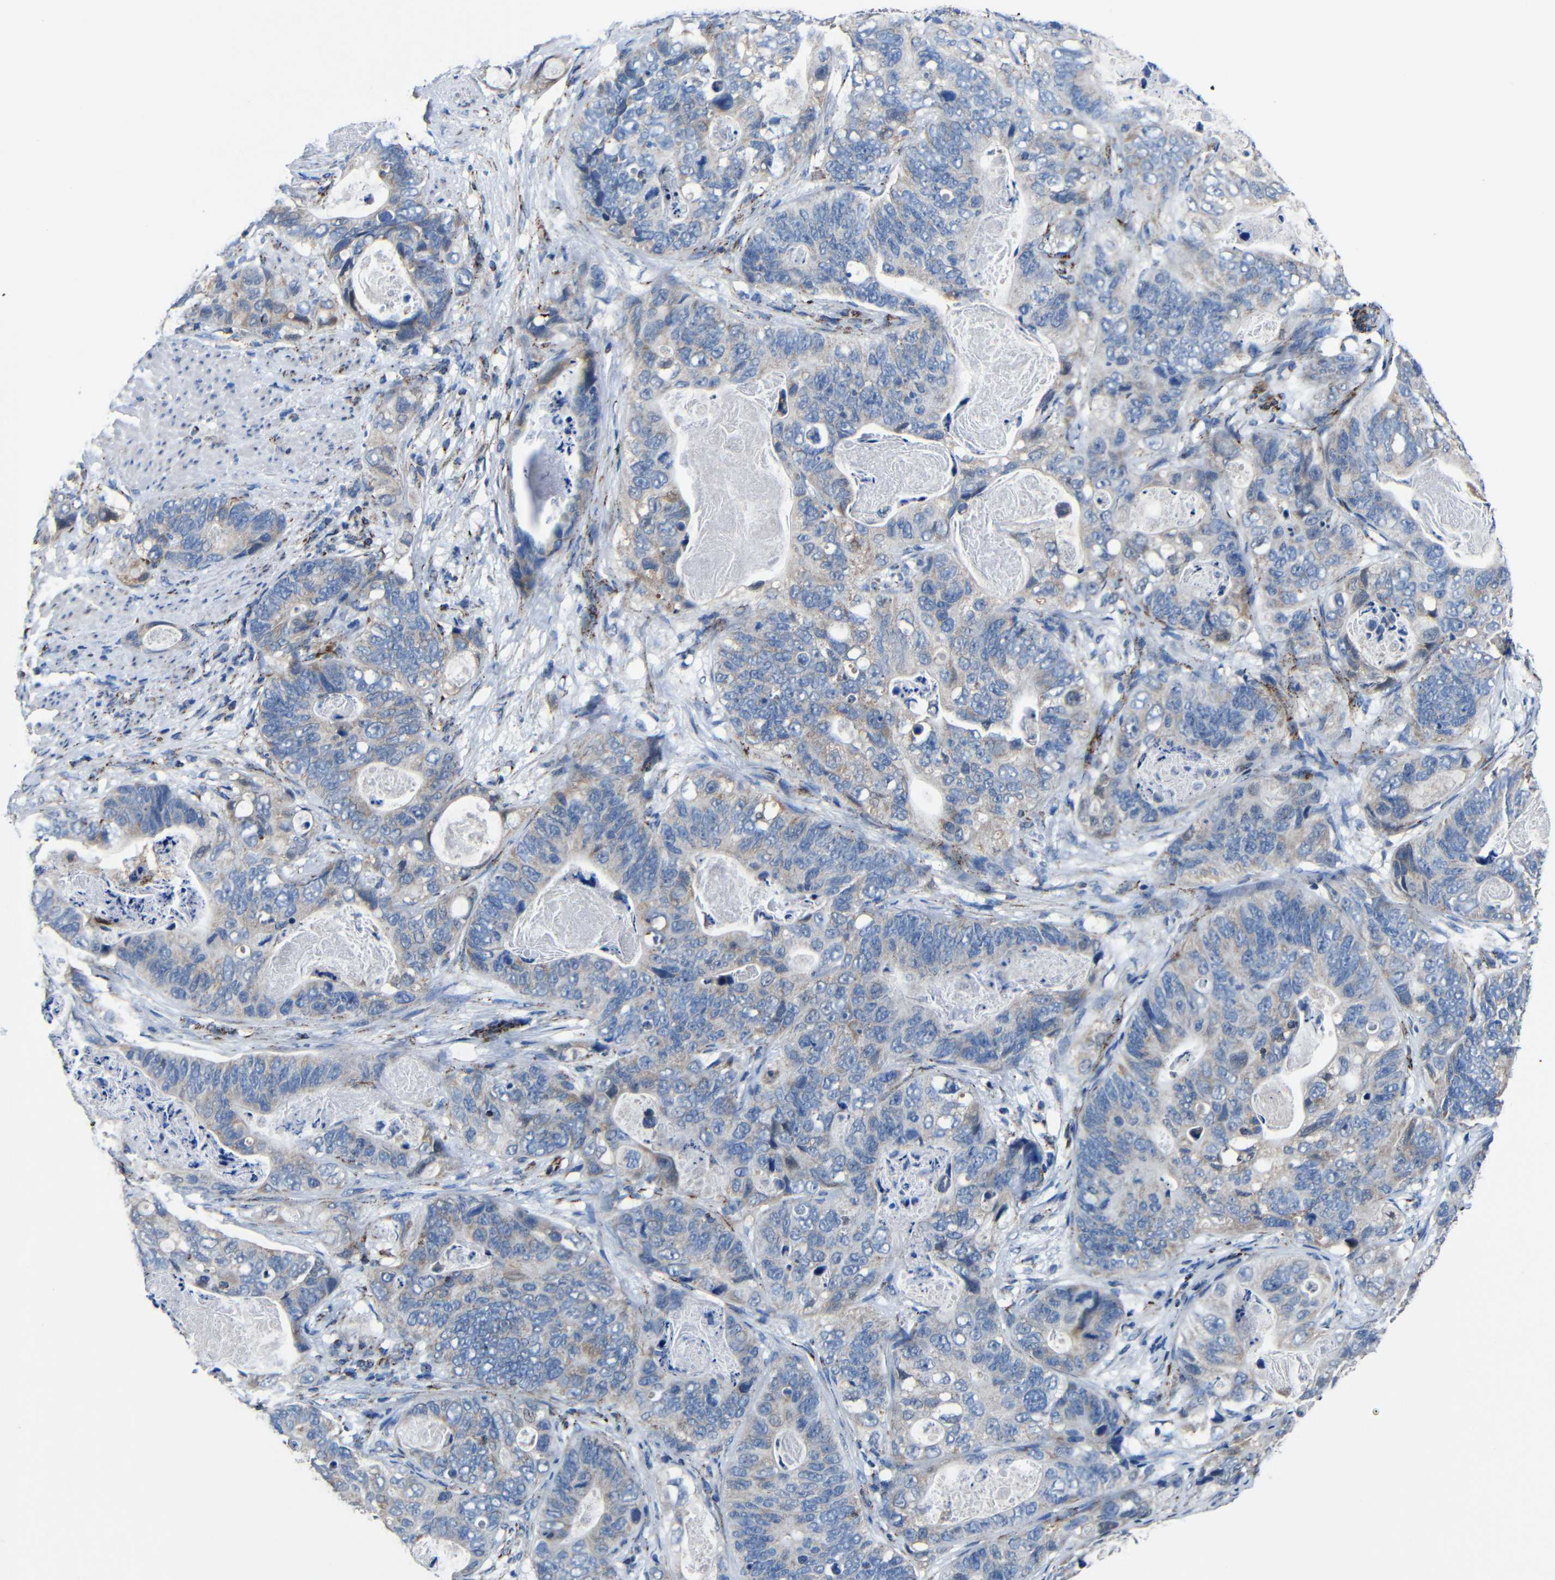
{"staining": {"intensity": "negative", "quantity": "none", "location": "none"}, "tissue": "stomach cancer", "cell_type": "Tumor cells", "image_type": "cancer", "snomed": [{"axis": "morphology", "description": "Adenocarcinoma, NOS"}, {"axis": "topography", "description": "Stomach"}], "caption": "This is a micrograph of immunohistochemistry (IHC) staining of stomach adenocarcinoma, which shows no expression in tumor cells.", "gene": "CA5B", "patient": {"sex": "female", "age": 89}}